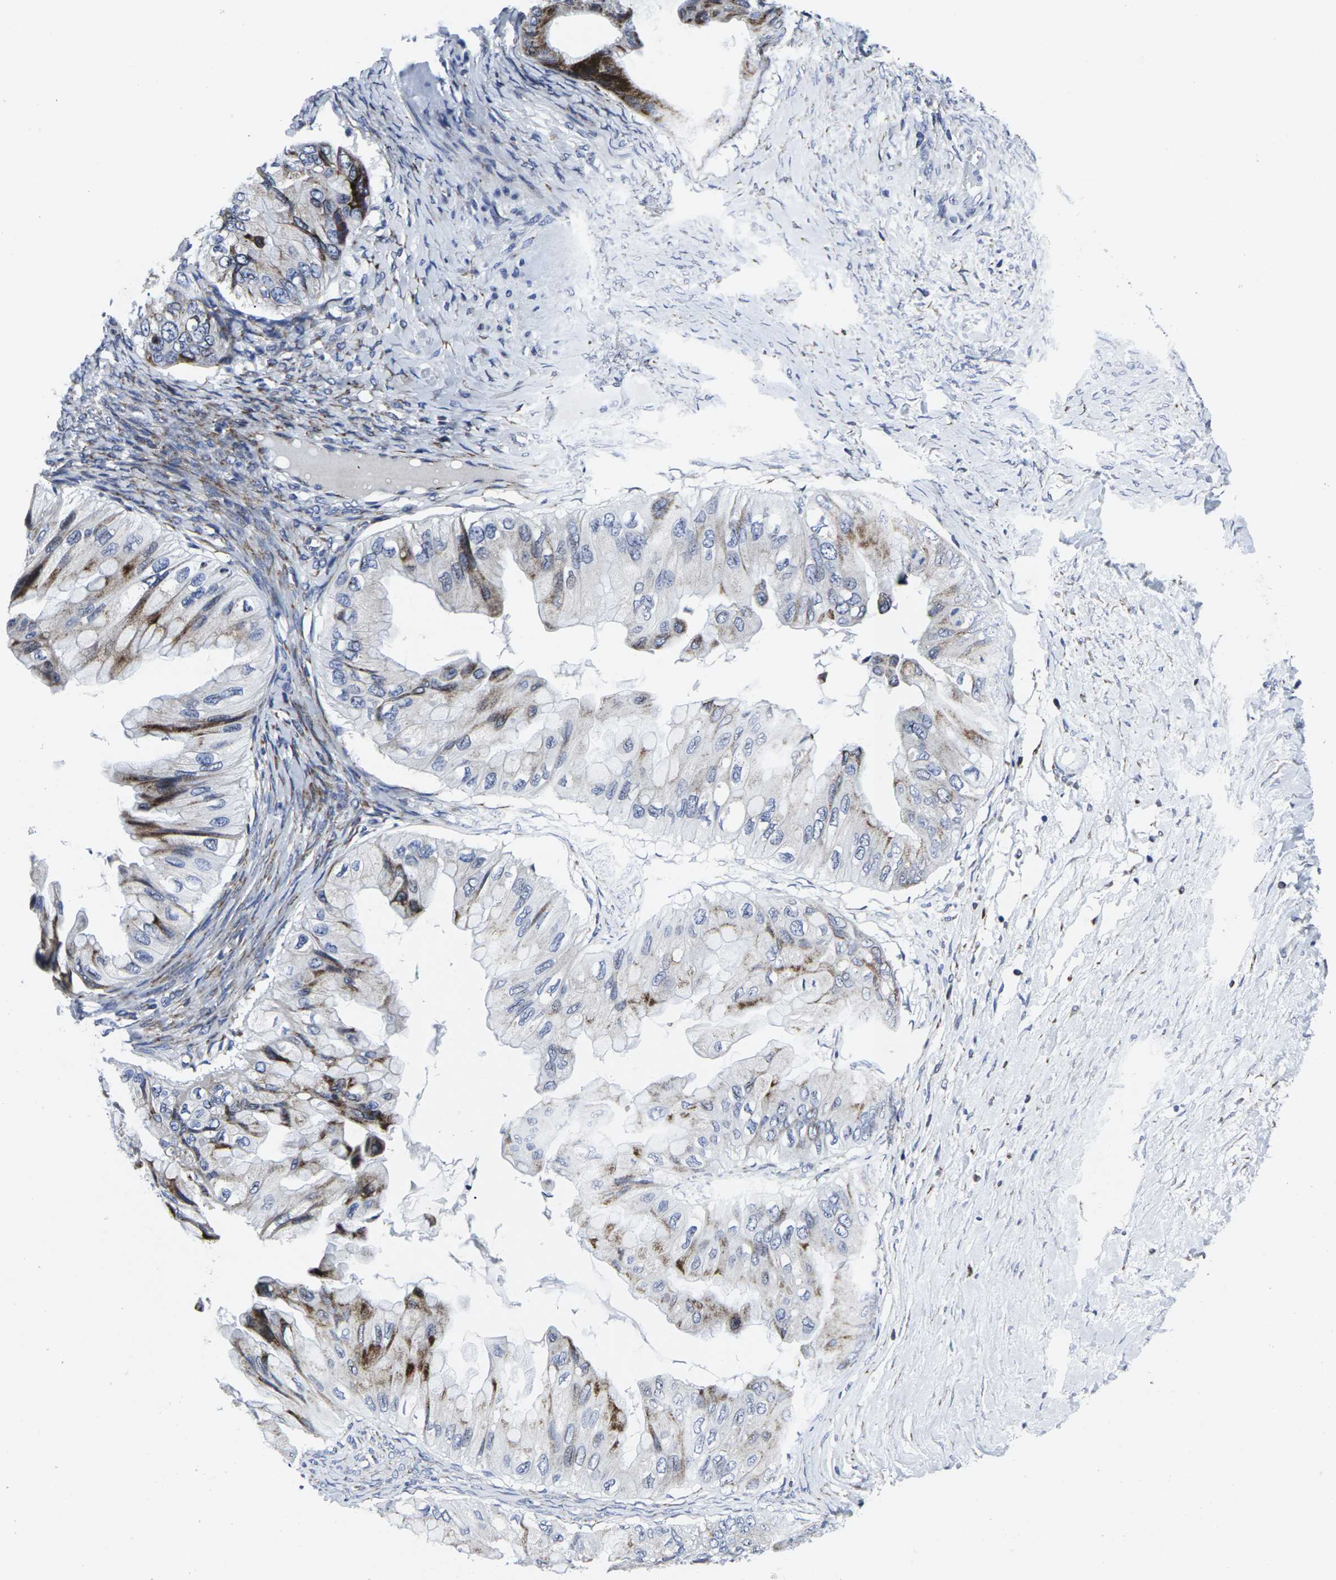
{"staining": {"intensity": "moderate", "quantity": "25%-75%", "location": "cytoplasmic/membranous"}, "tissue": "ovarian cancer", "cell_type": "Tumor cells", "image_type": "cancer", "snomed": [{"axis": "morphology", "description": "Cystadenocarcinoma, mucinous, NOS"}, {"axis": "topography", "description": "Ovary"}], "caption": "IHC staining of mucinous cystadenocarcinoma (ovarian), which exhibits medium levels of moderate cytoplasmic/membranous staining in approximately 25%-75% of tumor cells indicating moderate cytoplasmic/membranous protein staining. The staining was performed using DAB (3,3'-diaminobenzidine) (brown) for protein detection and nuclei were counterstained in hematoxylin (blue).", "gene": "RPN1", "patient": {"sex": "female", "age": 61}}